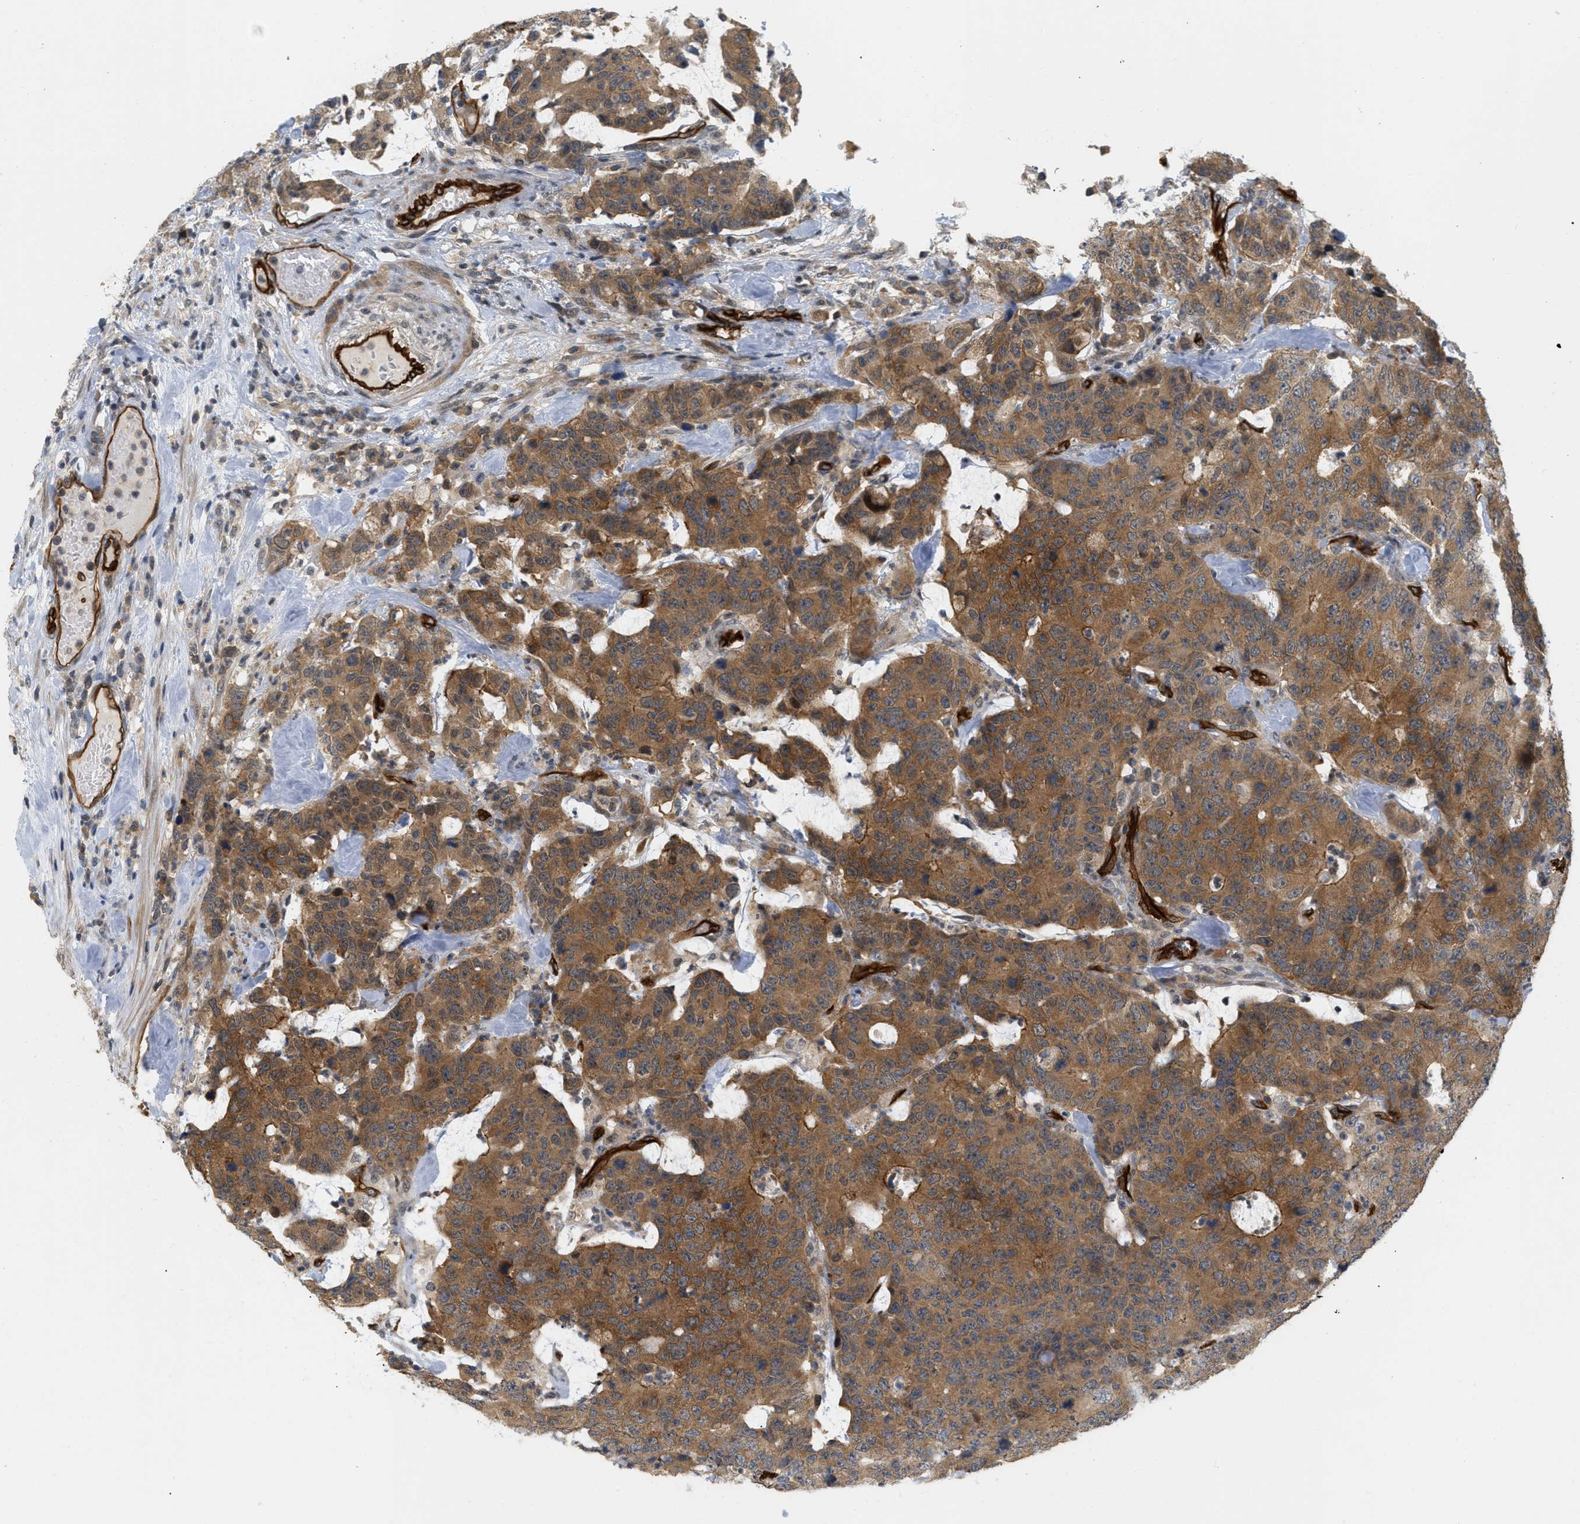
{"staining": {"intensity": "strong", "quantity": ">75%", "location": "cytoplasmic/membranous"}, "tissue": "colorectal cancer", "cell_type": "Tumor cells", "image_type": "cancer", "snomed": [{"axis": "morphology", "description": "Adenocarcinoma, NOS"}, {"axis": "topography", "description": "Colon"}], "caption": "There is high levels of strong cytoplasmic/membranous expression in tumor cells of colorectal adenocarcinoma, as demonstrated by immunohistochemical staining (brown color).", "gene": "PALMD", "patient": {"sex": "female", "age": 86}}